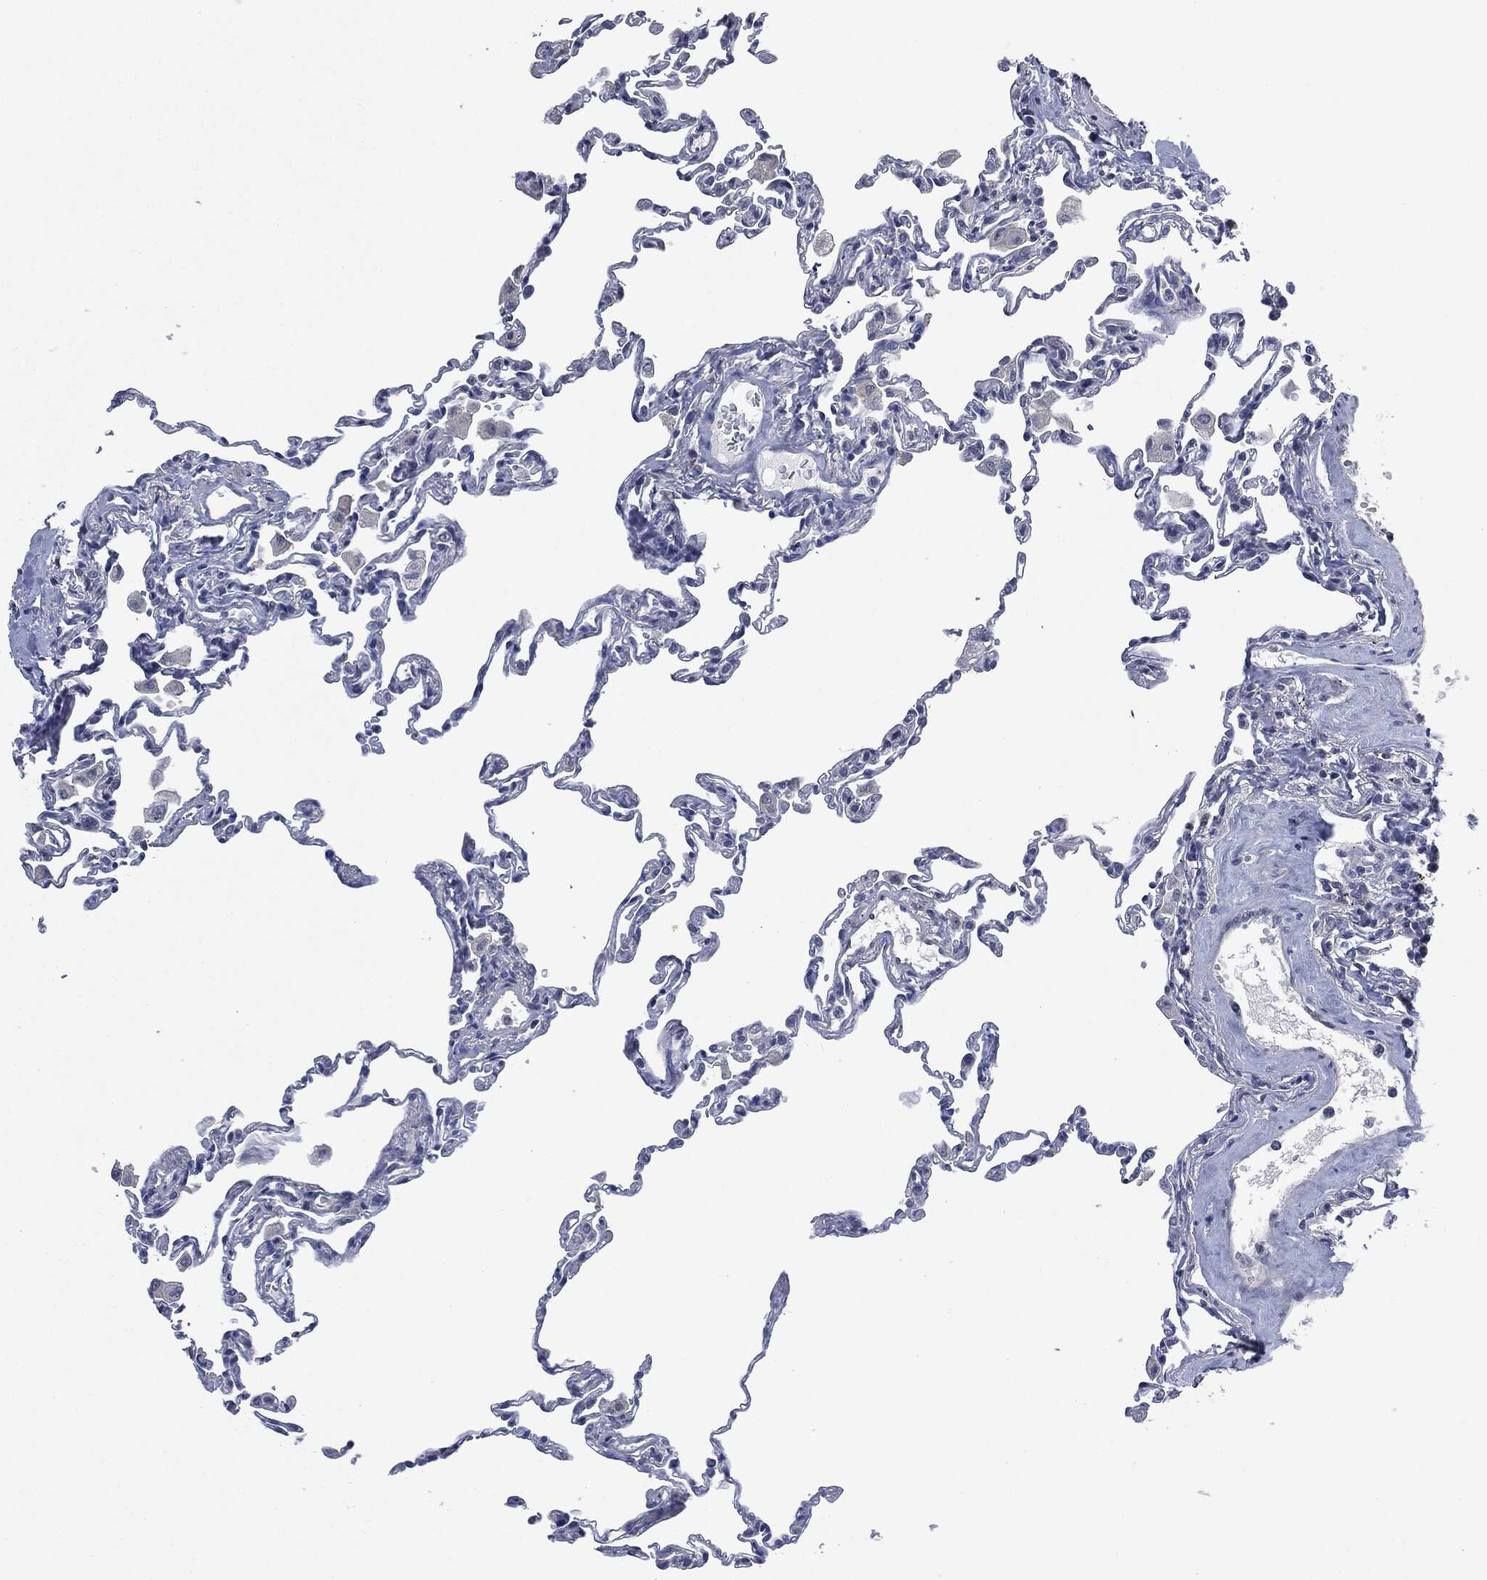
{"staining": {"intensity": "negative", "quantity": "none", "location": "none"}, "tissue": "lung", "cell_type": "Alveolar cells", "image_type": "normal", "snomed": [{"axis": "morphology", "description": "Normal tissue, NOS"}, {"axis": "topography", "description": "Lung"}], "caption": "A photomicrograph of human lung is negative for staining in alveolar cells. (Immunohistochemistry (ihc), brightfield microscopy, high magnification).", "gene": "IL1RN", "patient": {"sex": "female", "age": 57}}